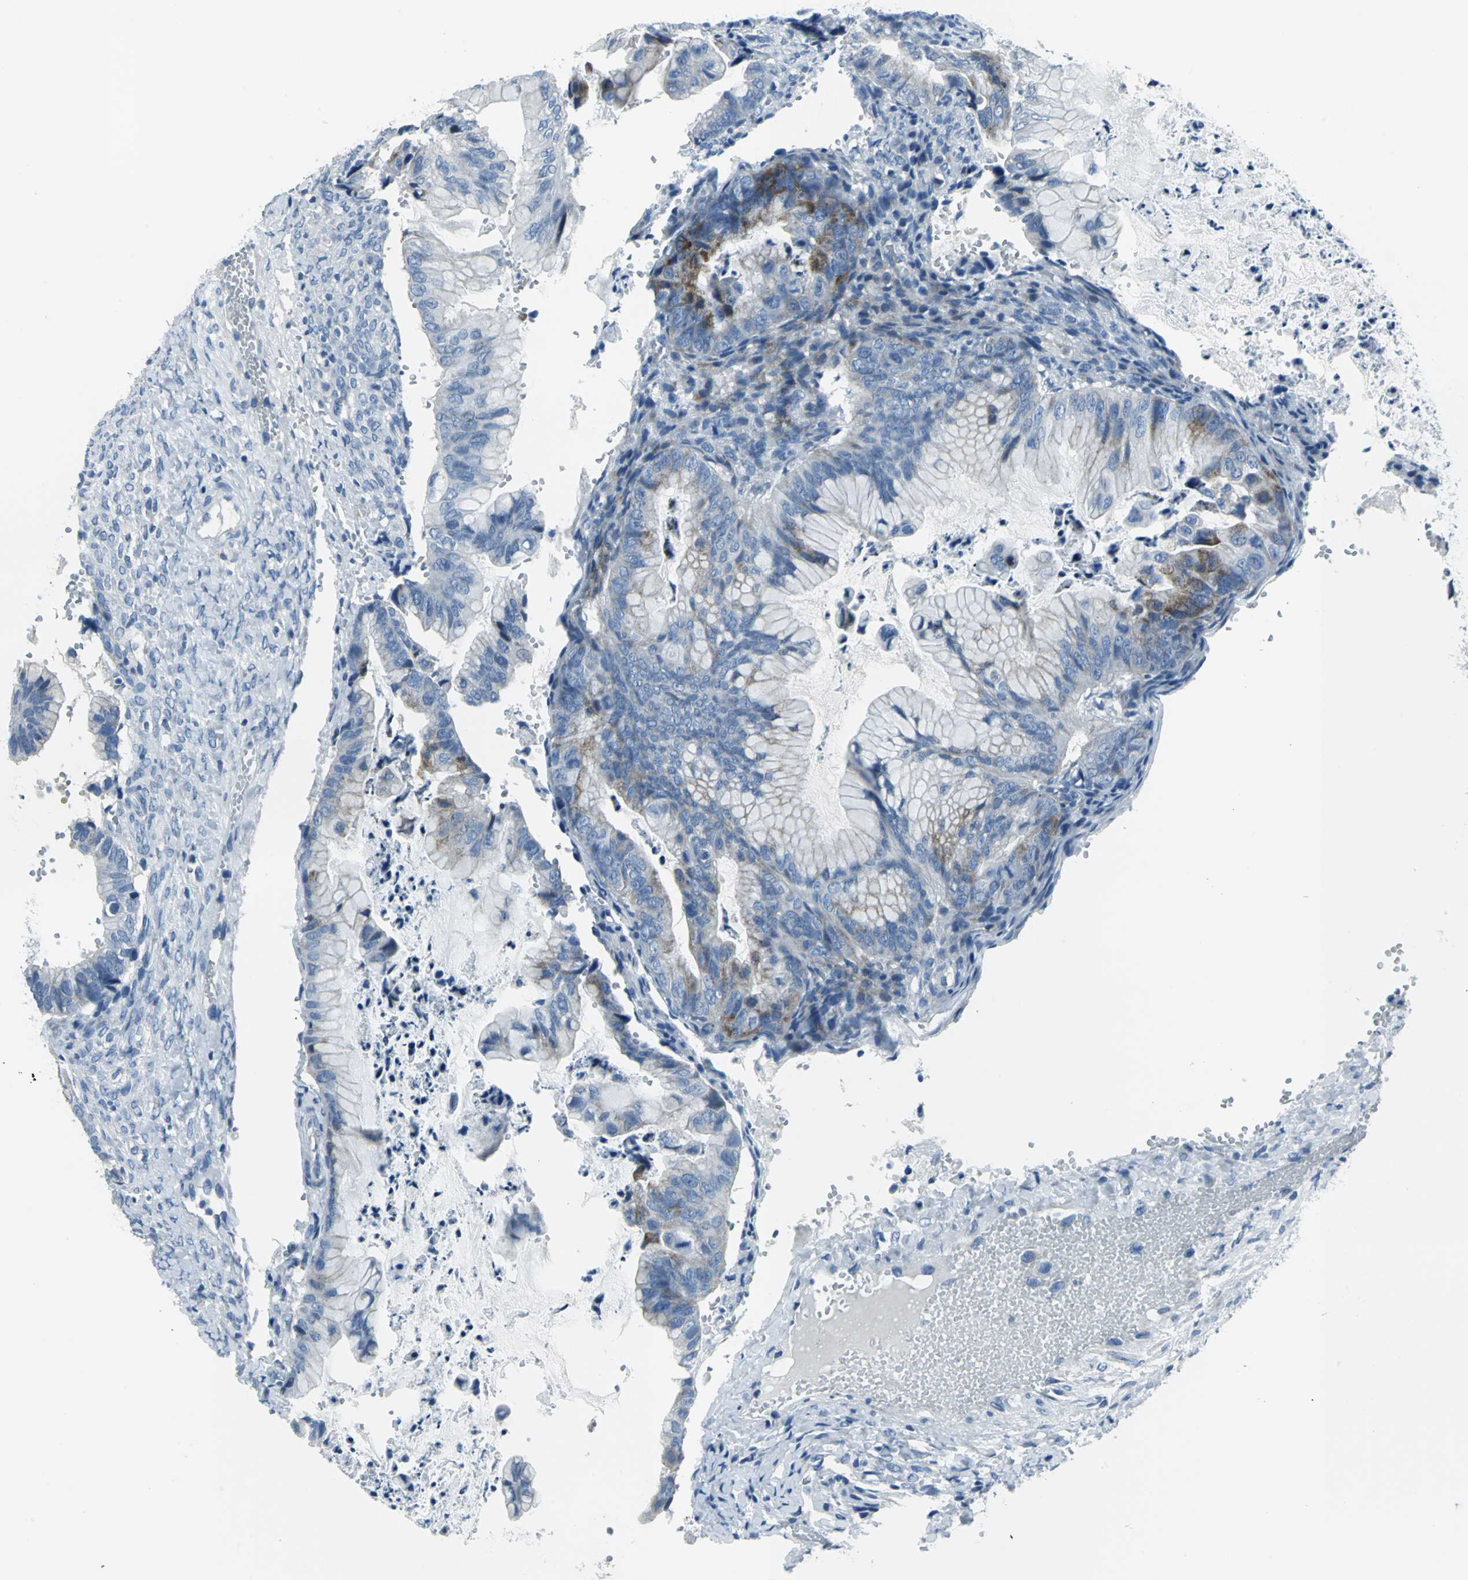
{"staining": {"intensity": "moderate", "quantity": "<25%", "location": "cytoplasmic/membranous"}, "tissue": "ovarian cancer", "cell_type": "Tumor cells", "image_type": "cancer", "snomed": [{"axis": "morphology", "description": "Cystadenocarcinoma, mucinous, NOS"}, {"axis": "topography", "description": "Ovary"}], "caption": "Moderate cytoplasmic/membranous expression for a protein is identified in approximately <25% of tumor cells of ovarian mucinous cystadenocarcinoma using immunohistochemistry.", "gene": "DNAI2", "patient": {"sex": "female", "age": 36}}